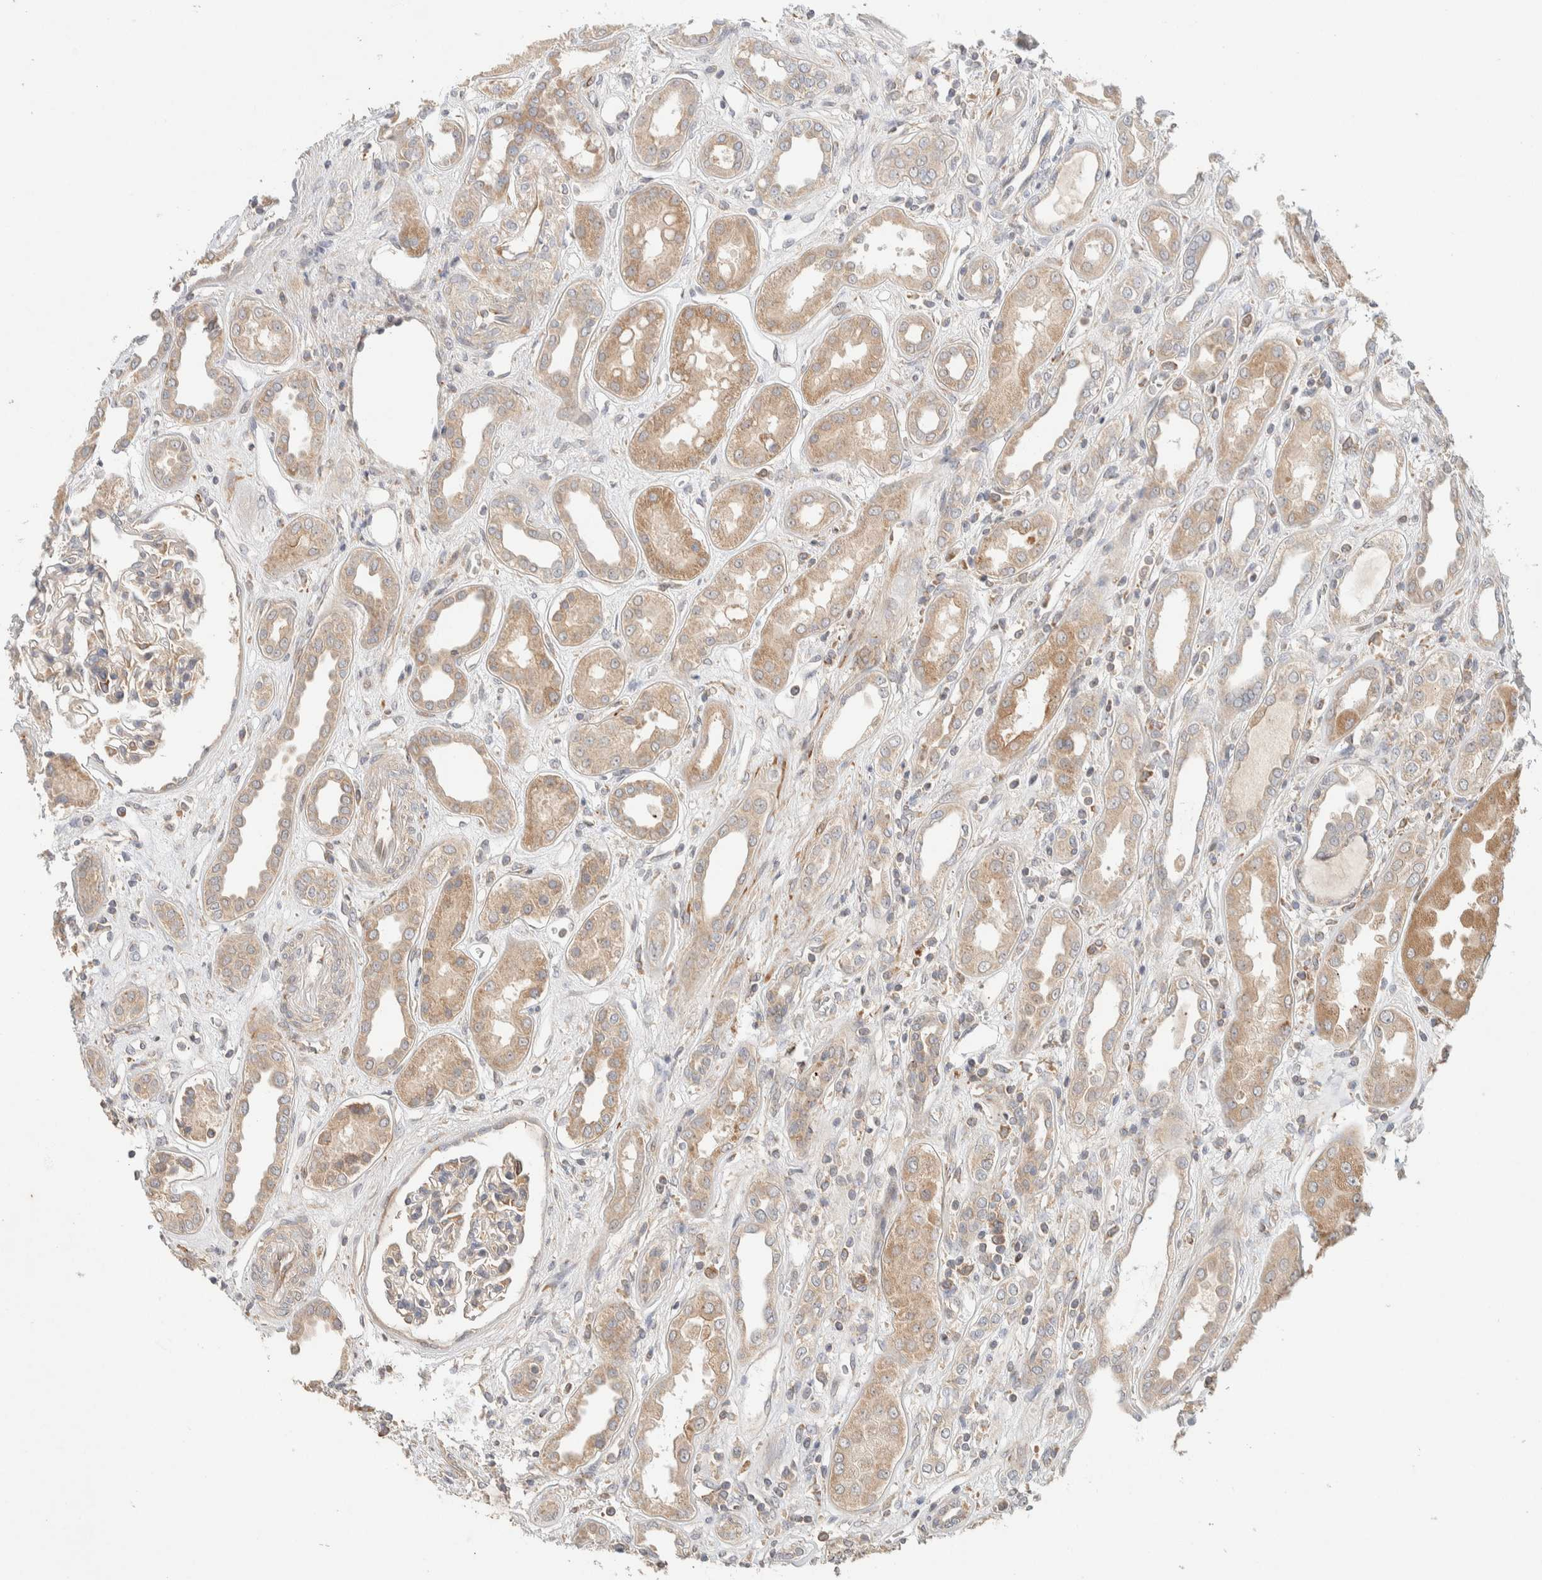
{"staining": {"intensity": "weak", "quantity": "<25%", "location": "cytoplasmic/membranous"}, "tissue": "kidney", "cell_type": "Cells in glomeruli", "image_type": "normal", "snomed": [{"axis": "morphology", "description": "Normal tissue, NOS"}, {"axis": "topography", "description": "Kidney"}], "caption": "Immunohistochemistry of benign kidney demonstrates no staining in cells in glomeruli.", "gene": "KIF9", "patient": {"sex": "male", "age": 59}}